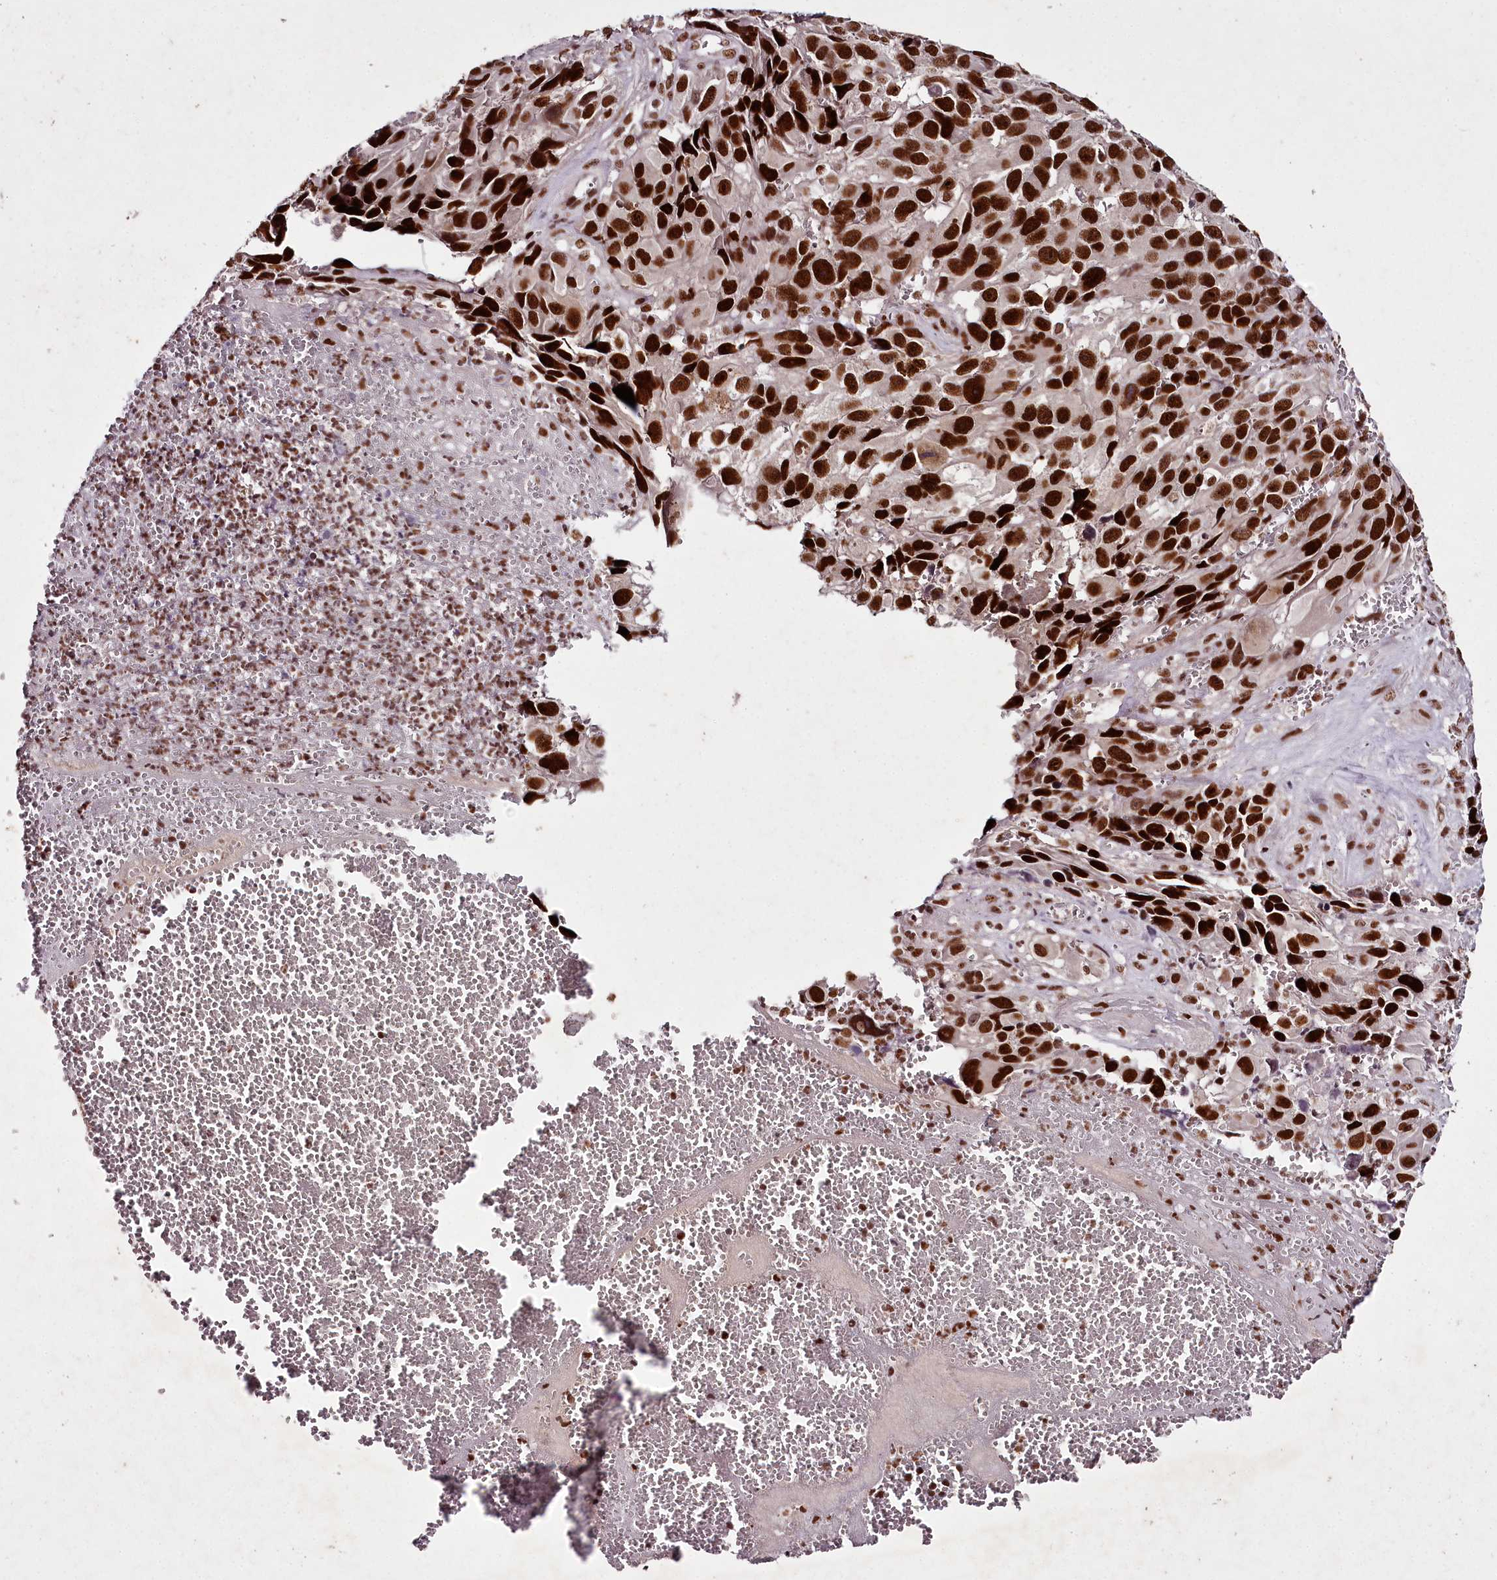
{"staining": {"intensity": "strong", "quantity": ">75%", "location": "nuclear"}, "tissue": "melanoma", "cell_type": "Tumor cells", "image_type": "cancer", "snomed": [{"axis": "morphology", "description": "Malignant melanoma, NOS"}, {"axis": "topography", "description": "Skin"}], "caption": "This histopathology image shows IHC staining of human melanoma, with high strong nuclear positivity in approximately >75% of tumor cells.", "gene": "PSPC1", "patient": {"sex": "male", "age": 84}}